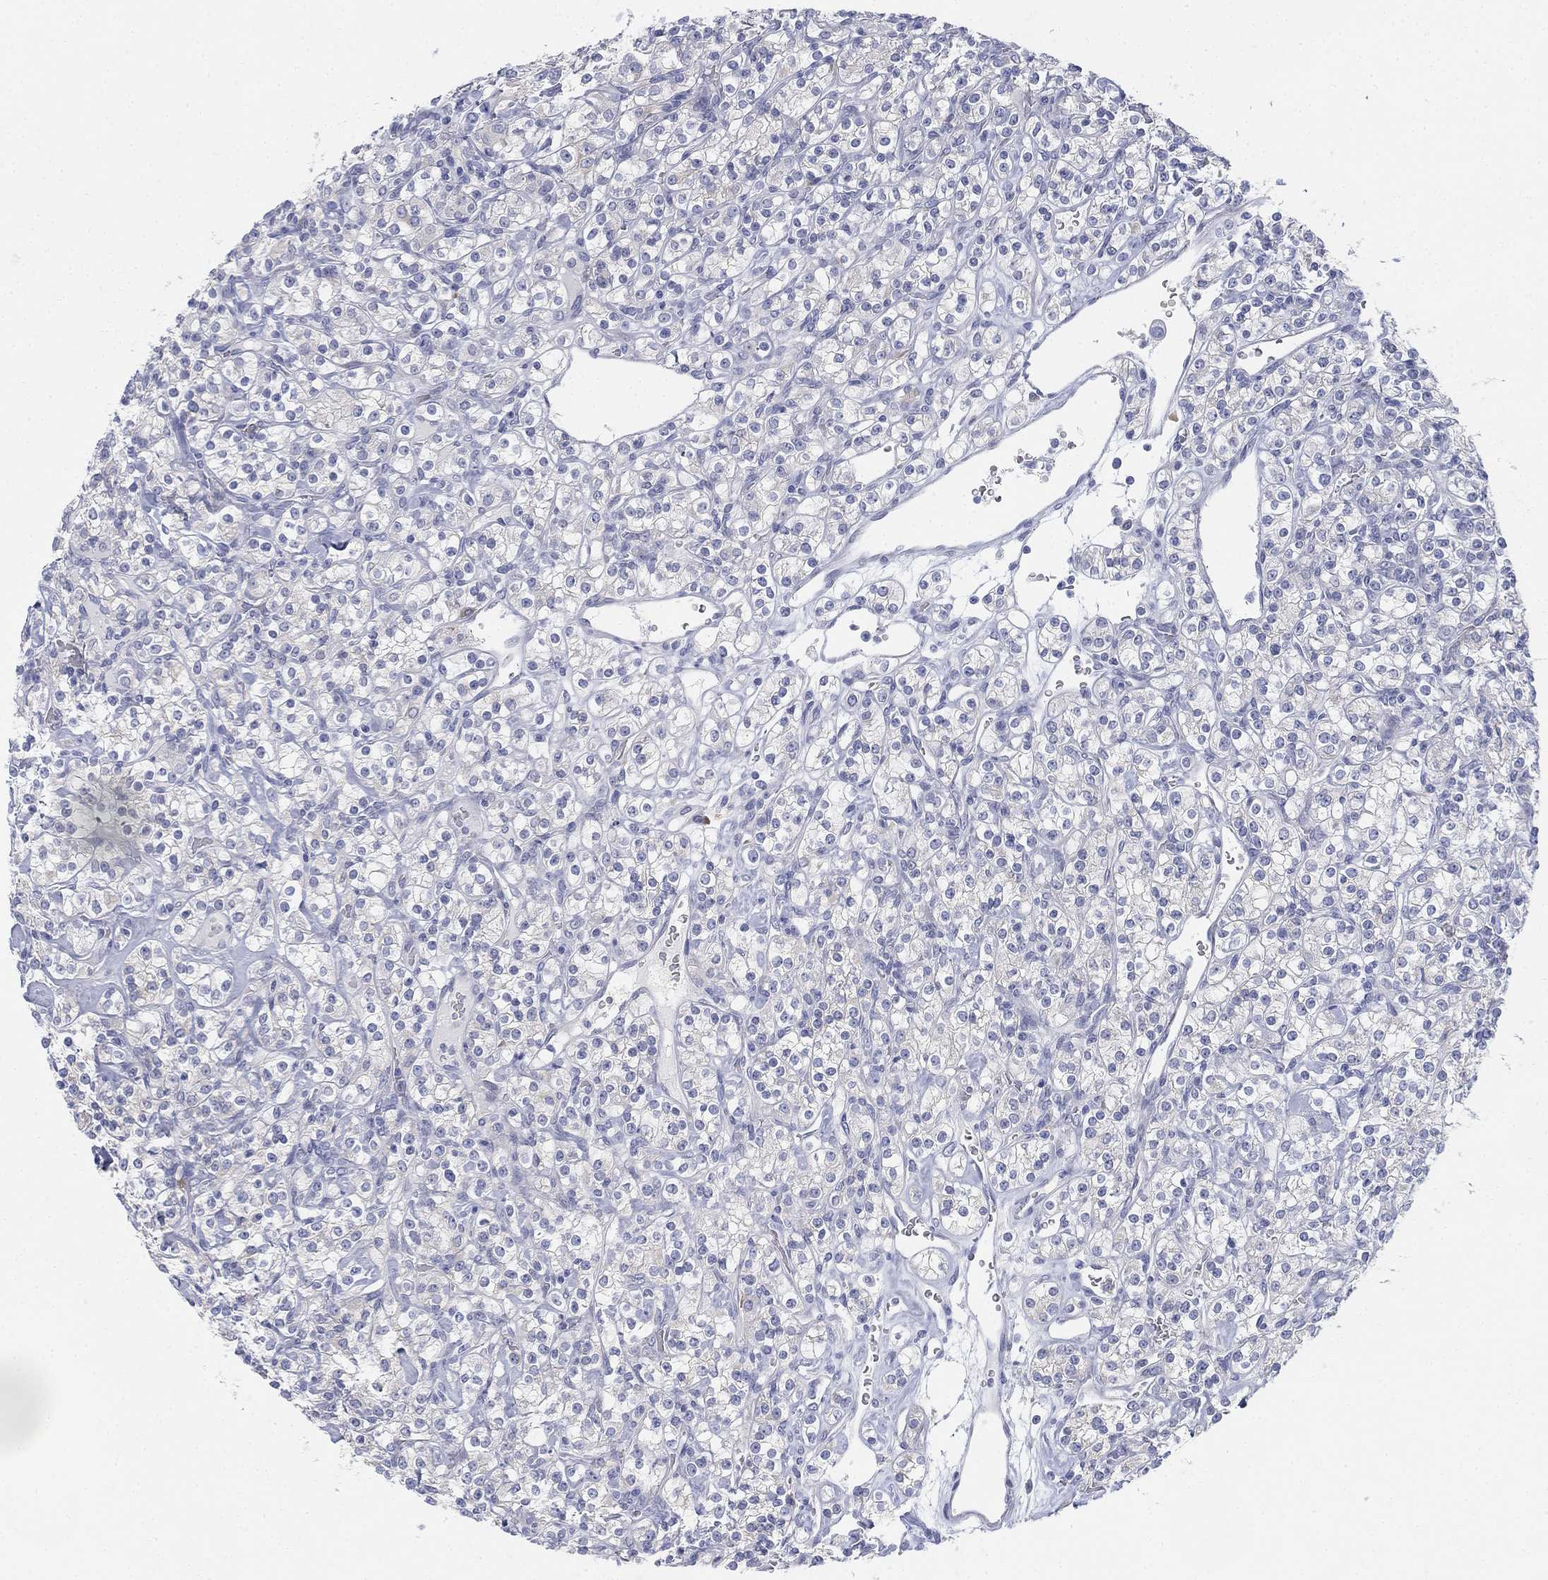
{"staining": {"intensity": "negative", "quantity": "none", "location": "none"}, "tissue": "renal cancer", "cell_type": "Tumor cells", "image_type": "cancer", "snomed": [{"axis": "morphology", "description": "Adenocarcinoma, NOS"}, {"axis": "topography", "description": "Kidney"}], "caption": "Immunohistochemical staining of adenocarcinoma (renal) reveals no significant expression in tumor cells.", "gene": "GCNA", "patient": {"sex": "male", "age": 77}}